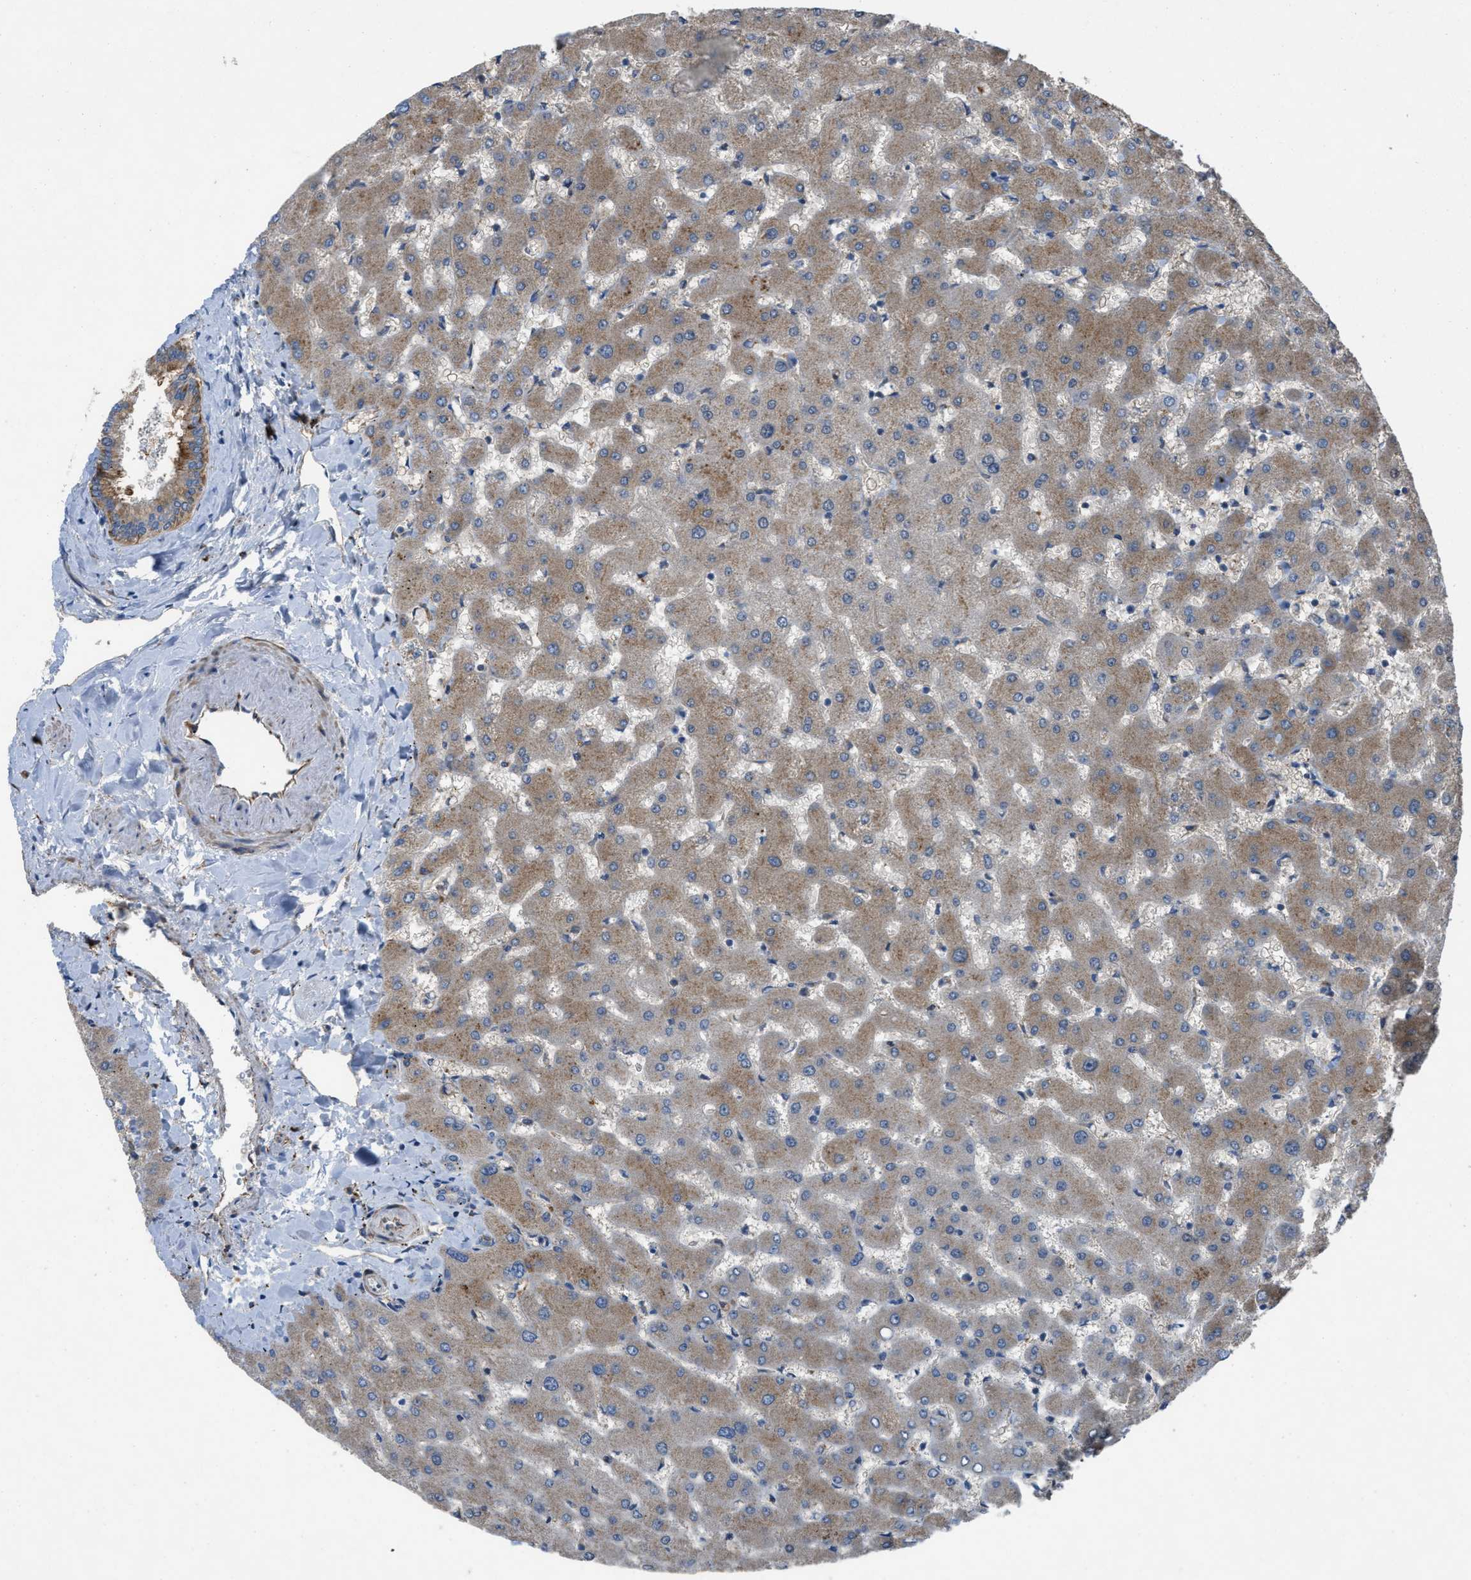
{"staining": {"intensity": "weak", "quantity": "25%-75%", "location": "cytoplasmic/membranous"}, "tissue": "liver", "cell_type": "Cholangiocytes", "image_type": "normal", "snomed": [{"axis": "morphology", "description": "Normal tissue, NOS"}, {"axis": "topography", "description": "Liver"}], "caption": "This image shows normal liver stained with immunohistochemistry to label a protein in brown. The cytoplasmic/membranous of cholangiocytes show weak positivity for the protein. Nuclei are counter-stained blue.", "gene": "SLC6A9", "patient": {"sex": "female", "age": 63}}